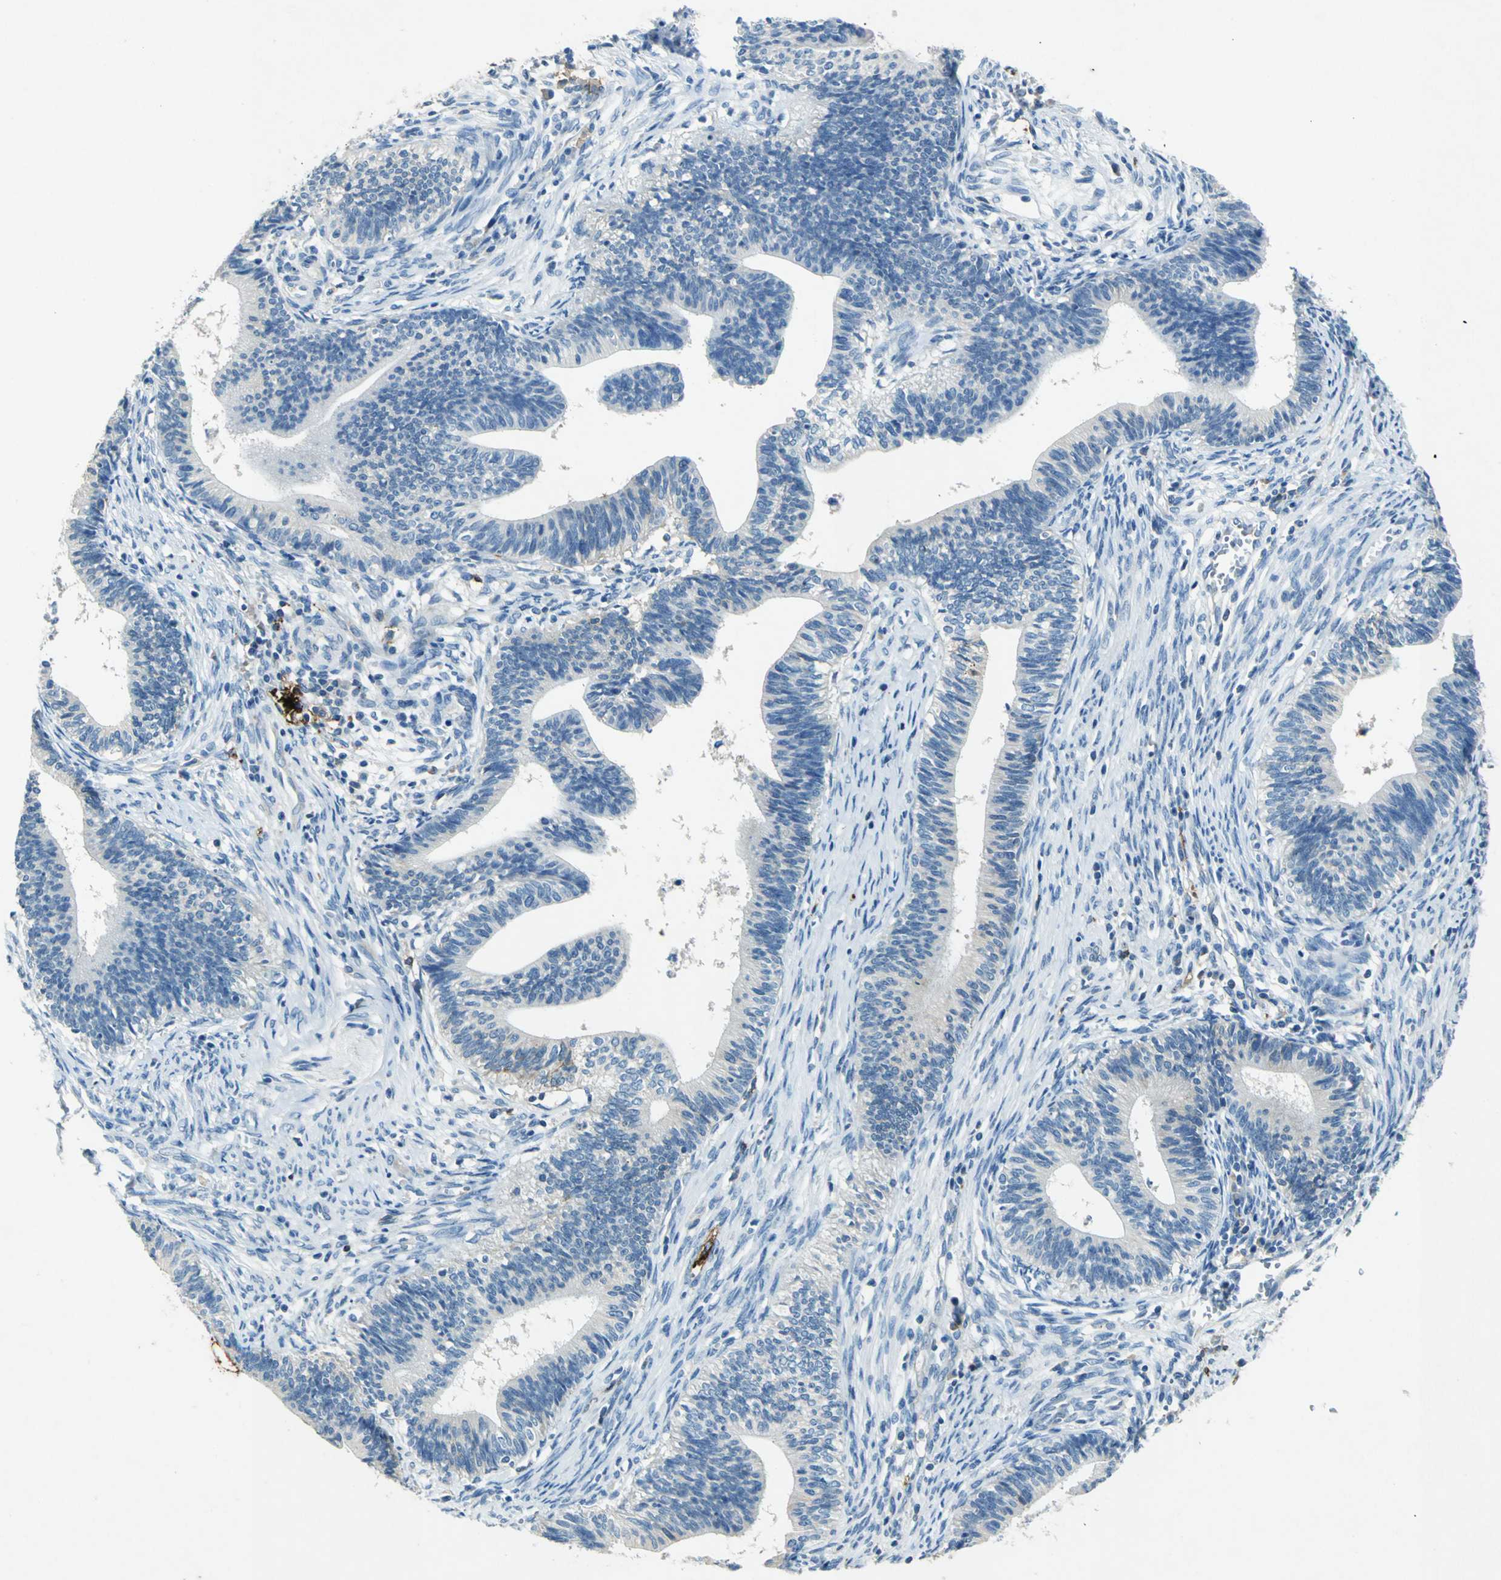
{"staining": {"intensity": "negative", "quantity": "none", "location": "none"}, "tissue": "cervical cancer", "cell_type": "Tumor cells", "image_type": "cancer", "snomed": [{"axis": "morphology", "description": "Adenocarcinoma, NOS"}, {"axis": "topography", "description": "Cervix"}], "caption": "There is no significant expression in tumor cells of adenocarcinoma (cervical).", "gene": "RPS13", "patient": {"sex": "female", "age": 44}}